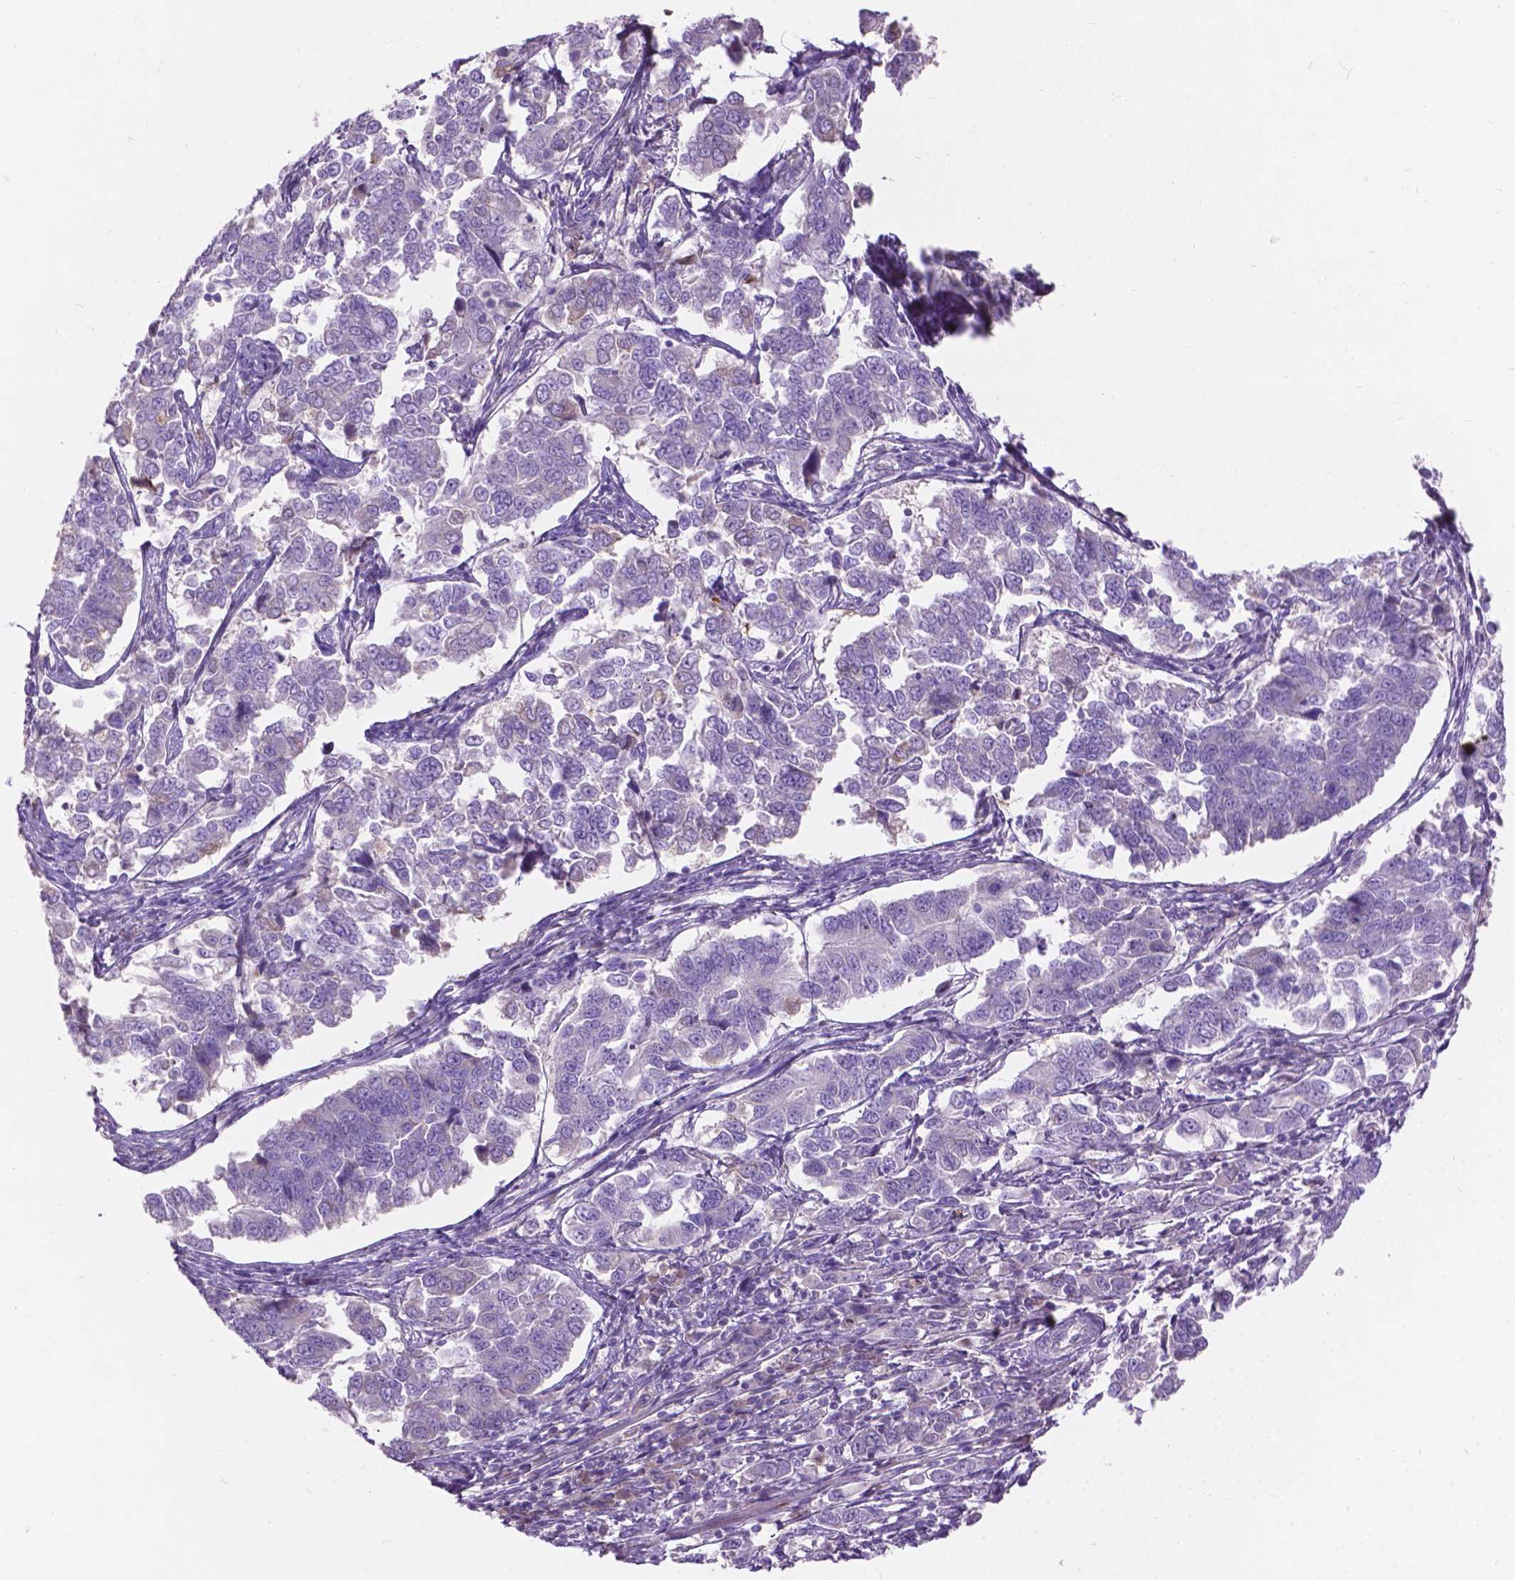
{"staining": {"intensity": "negative", "quantity": "none", "location": "none"}, "tissue": "endometrial cancer", "cell_type": "Tumor cells", "image_type": "cancer", "snomed": [{"axis": "morphology", "description": "Adenocarcinoma, NOS"}, {"axis": "topography", "description": "Endometrium"}], "caption": "Endometrial cancer (adenocarcinoma) stained for a protein using immunohistochemistry demonstrates no expression tumor cells.", "gene": "NOXO1", "patient": {"sex": "female", "age": 43}}